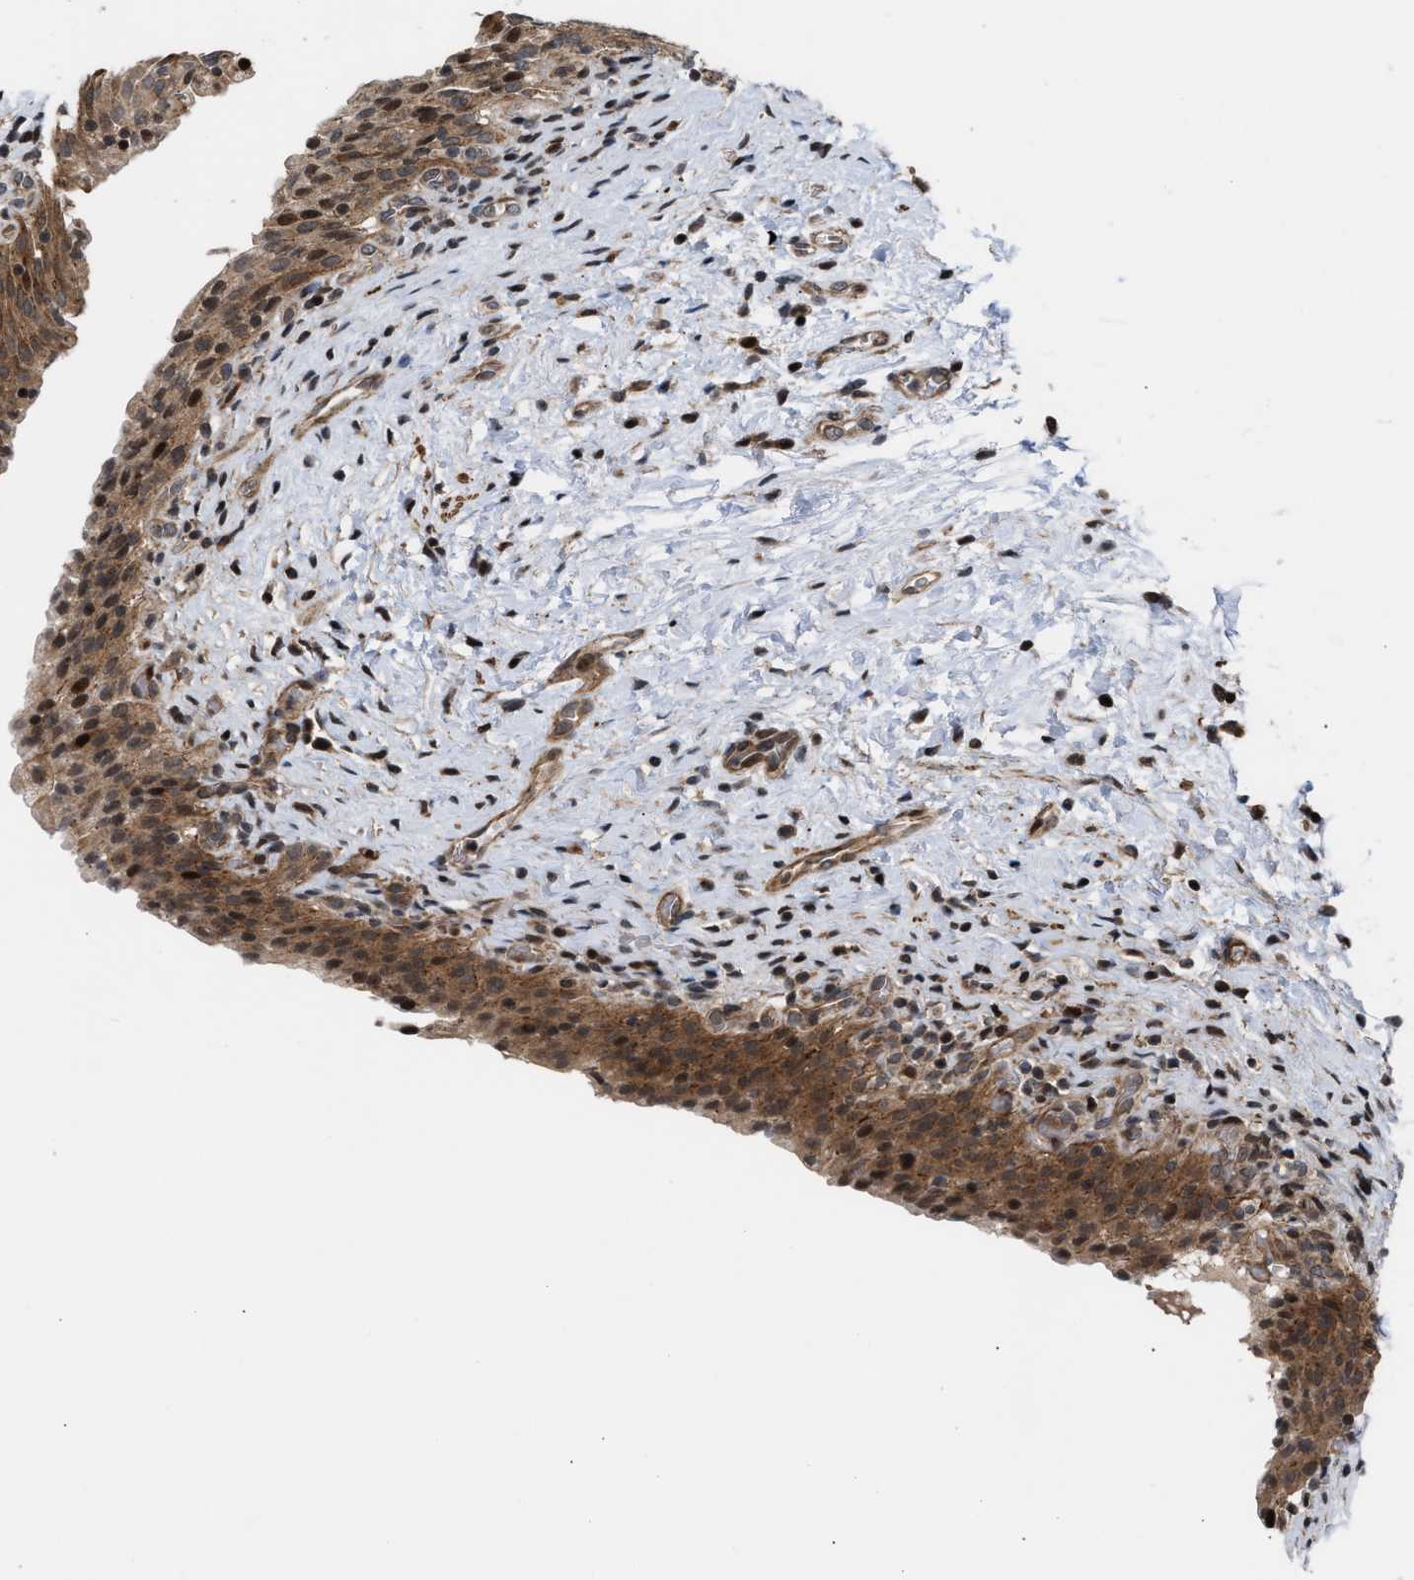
{"staining": {"intensity": "moderate", "quantity": ">75%", "location": "cytoplasmic/membranous,nuclear"}, "tissue": "urinary bladder", "cell_type": "Urothelial cells", "image_type": "normal", "snomed": [{"axis": "morphology", "description": "Normal tissue, NOS"}, {"axis": "topography", "description": "Urinary bladder"}], "caption": "Immunohistochemistry (IHC) staining of unremarkable urinary bladder, which demonstrates medium levels of moderate cytoplasmic/membranous,nuclear expression in approximately >75% of urothelial cells indicating moderate cytoplasmic/membranous,nuclear protein positivity. The staining was performed using DAB (brown) for protein detection and nuclei were counterstained in hematoxylin (blue).", "gene": "STAU2", "patient": {"sex": "male", "age": 51}}